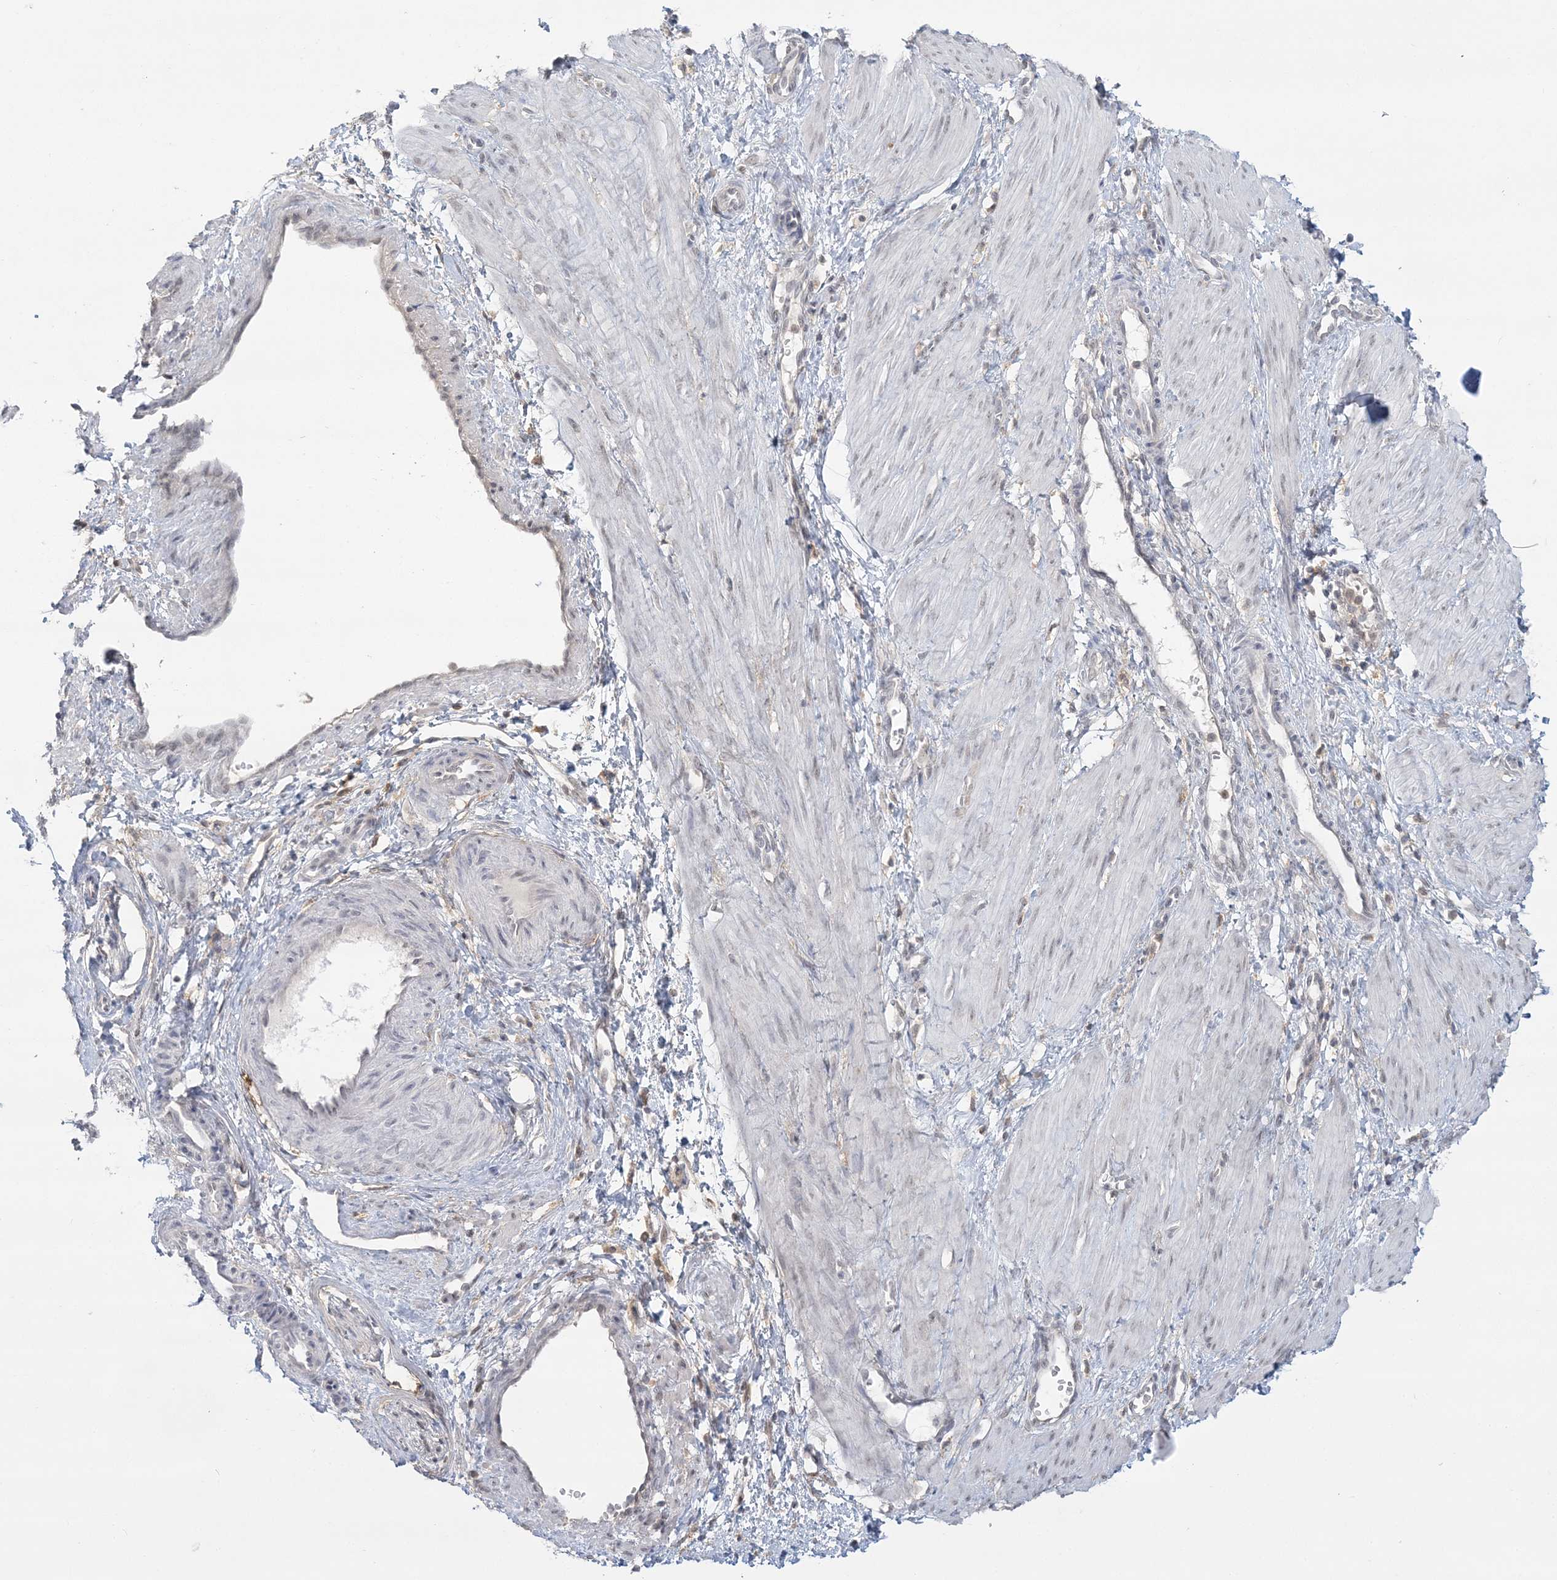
{"staining": {"intensity": "weak", "quantity": "25%-75%", "location": "nuclear"}, "tissue": "smooth muscle", "cell_type": "Smooth muscle cells", "image_type": "normal", "snomed": [{"axis": "morphology", "description": "Normal tissue, NOS"}, {"axis": "topography", "description": "Endometrium"}], "caption": "IHC image of unremarkable smooth muscle: smooth muscle stained using immunohistochemistry displays low levels of weak protein expression localized specifically in the nuclear of smooth muscle cells, appearing as a nuclear brown color.", "gene": "ANKS1A", "patient": {"sex": "female", "age": 33}}